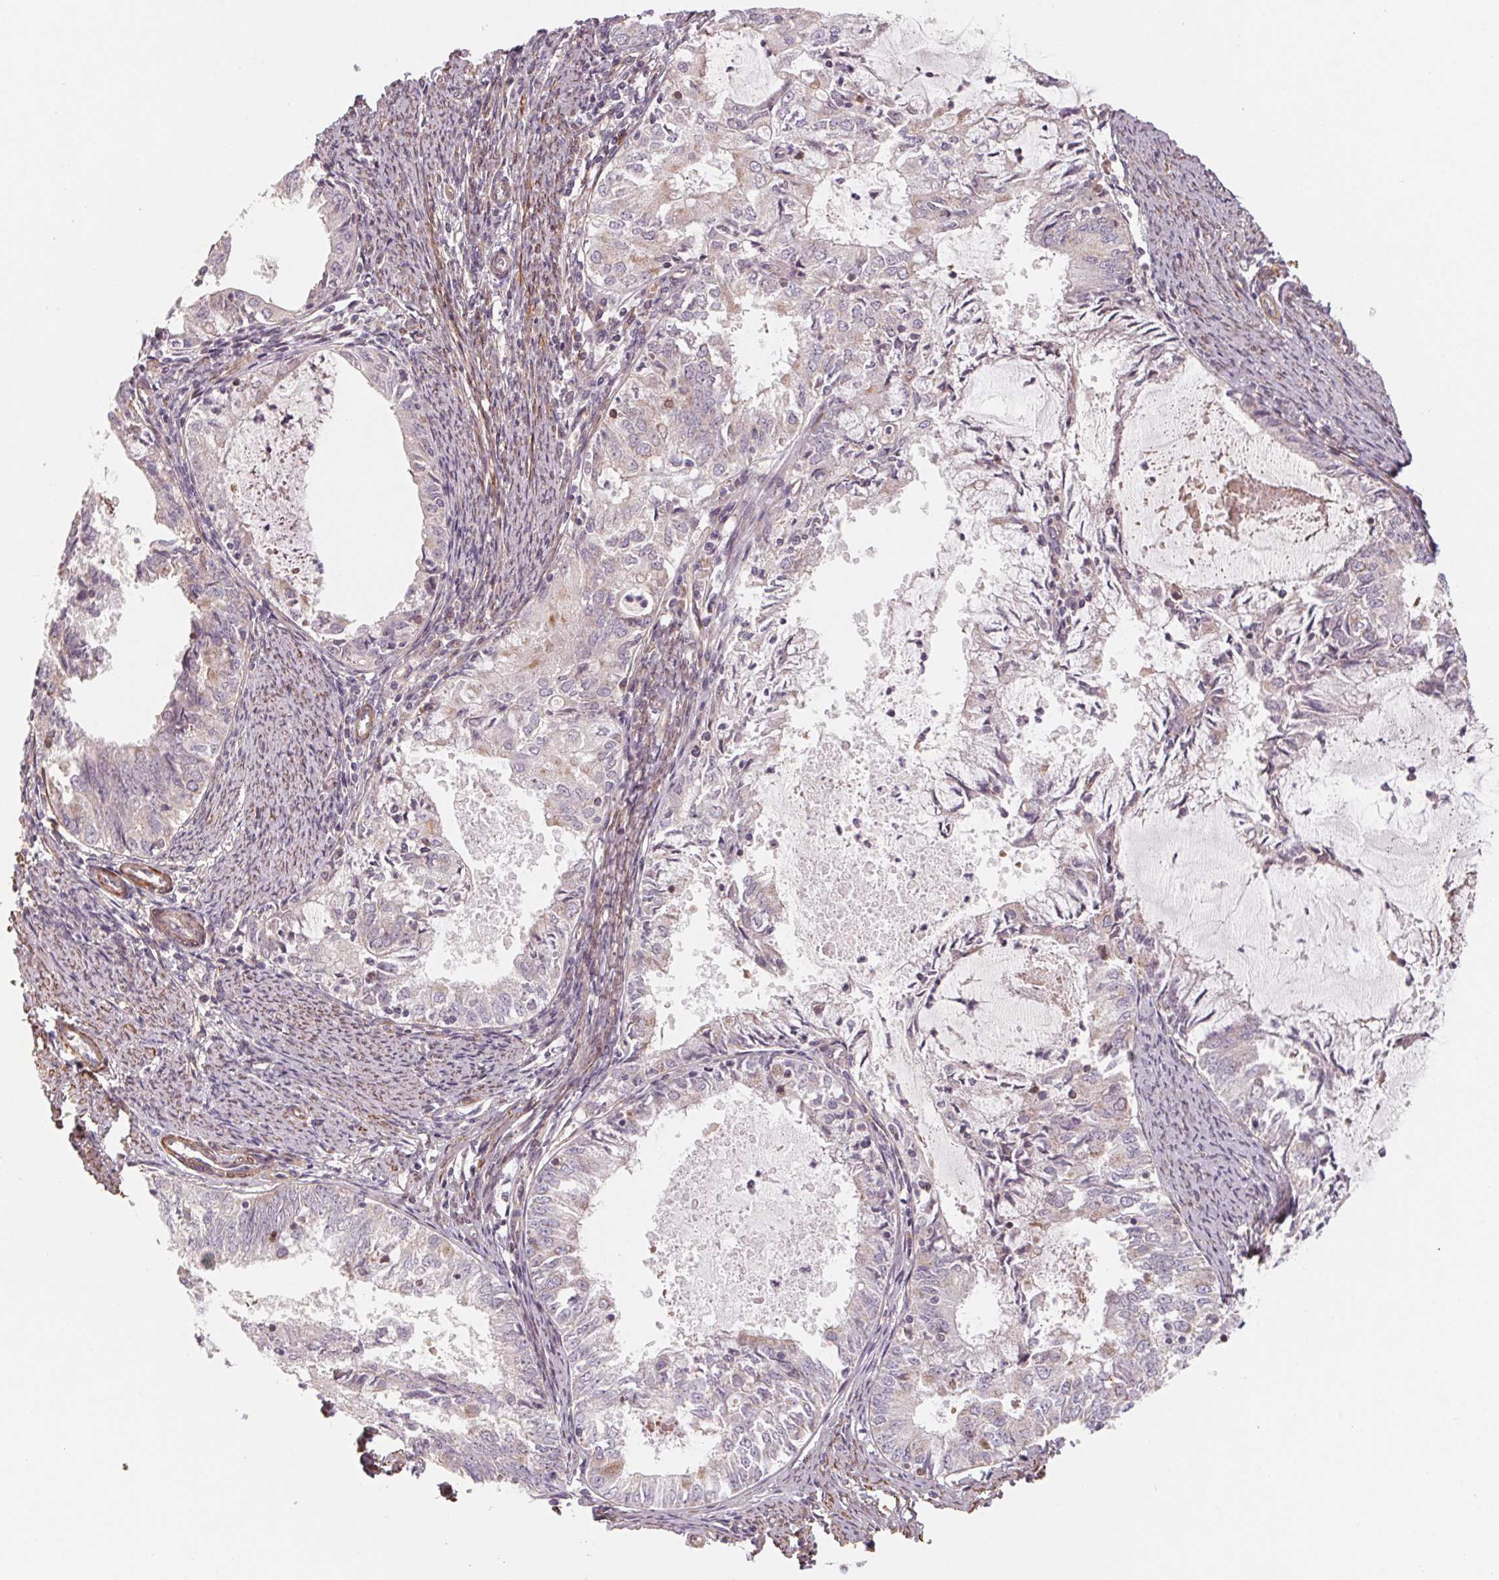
{"staining": {"intensity": "negative", "quantity": "none", "location": "none"}, "tissue": "endometrial cancer", "cell_type": "Tumor cells", "image_type": "cancer", "snomed": [{"axis": "morphology", "description": "Adenocarcinoma, NOS"}, {"axis": "topography", "description": "Endometrium"}], "caption": "This is an IHC photomicrograph of human endometrial cancer (adenocarcinoma). There is no positivity in tumor cells.", "gene": "CCDC112", "patient": {"sex": "female", "age": 57}}